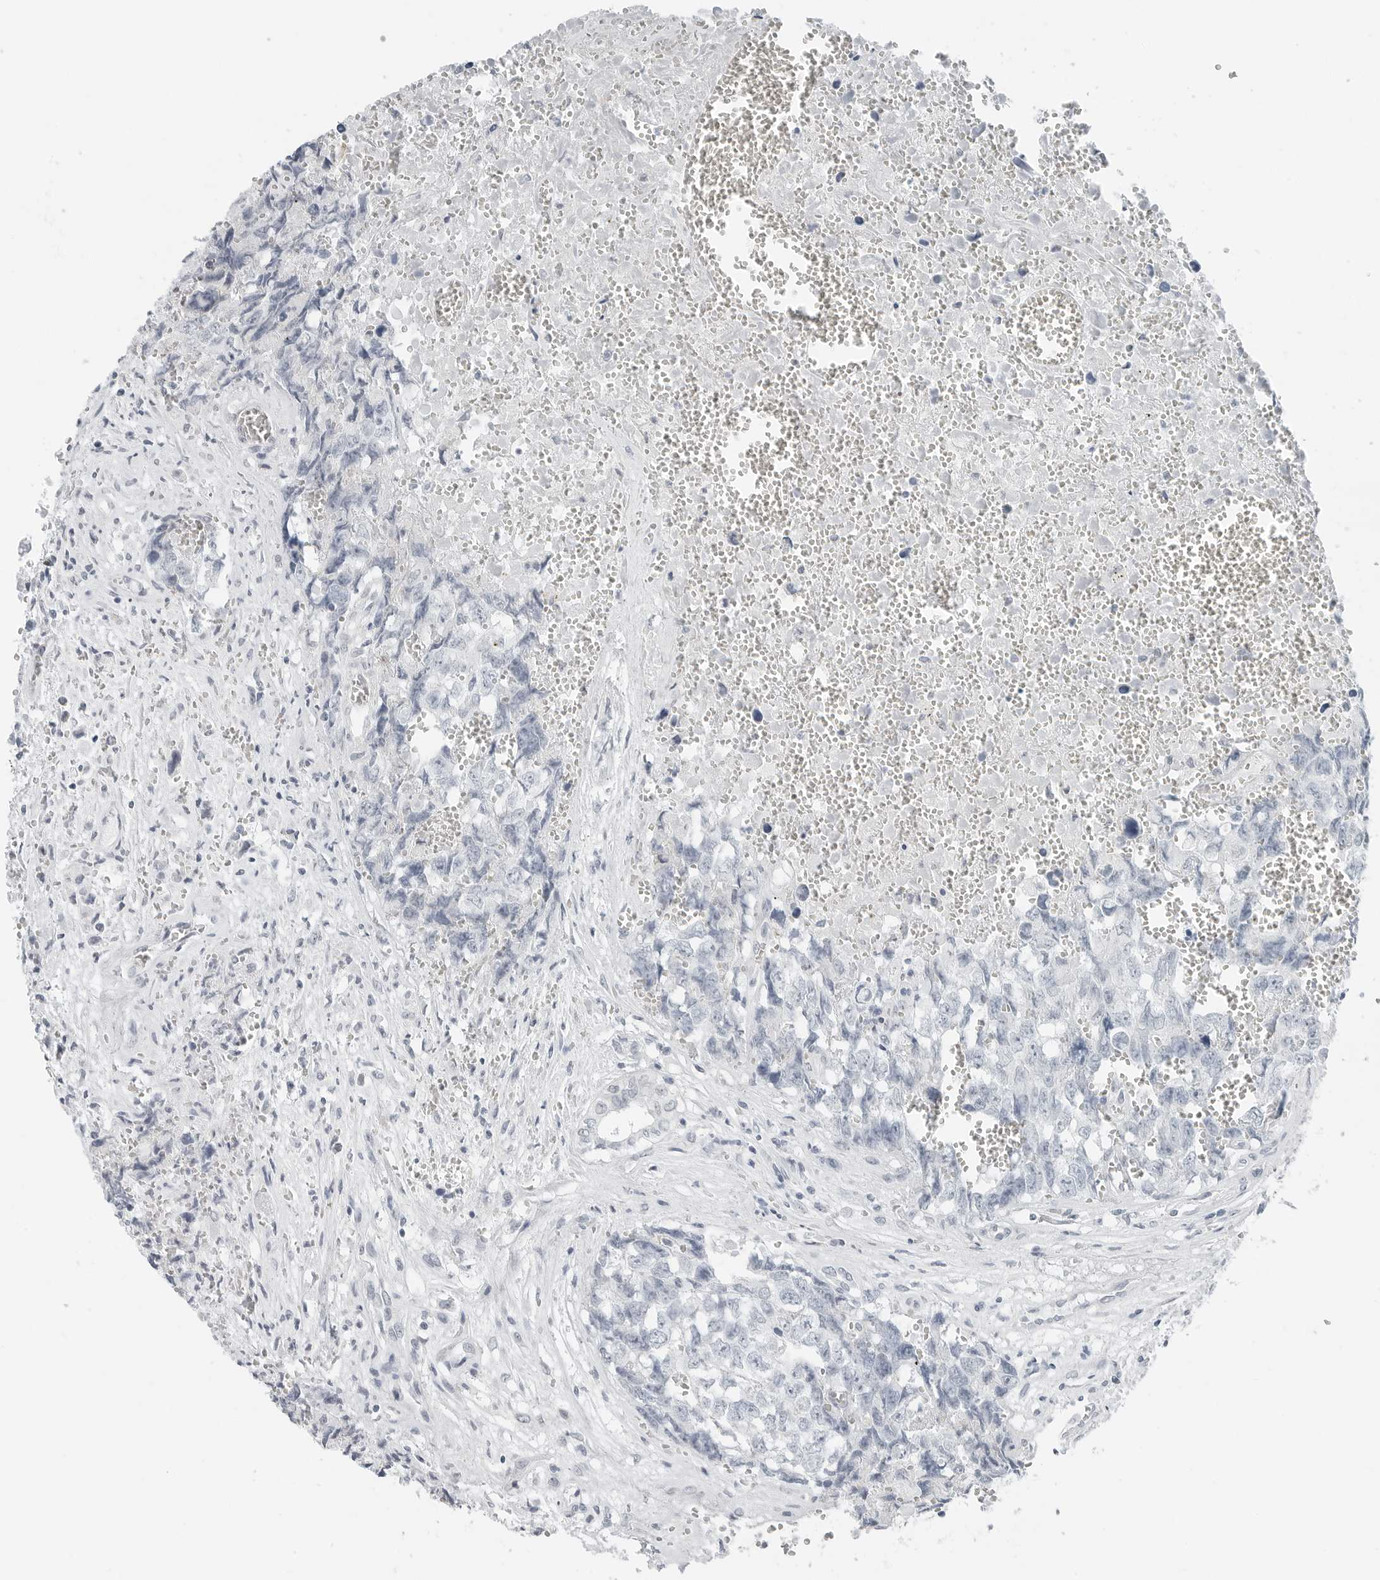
{"staining": {"intensity": "negative", "quantity": "none", "location": "none"}, "tissue": "testis cancer", "cell_type": "Tumor cells", "image_type": "cancer", "snomed": [{"axis": "morphology", "description": "Carcinoma, Embryonal, NOS"}, {"axis": "topography", "description": "Testis"}], "caption": "Immunohistochemistry of human testis cancer reveals no expression in tumor cells.", "gene": "XIRP1", "patient": {"sex": "male", "age": 31}}